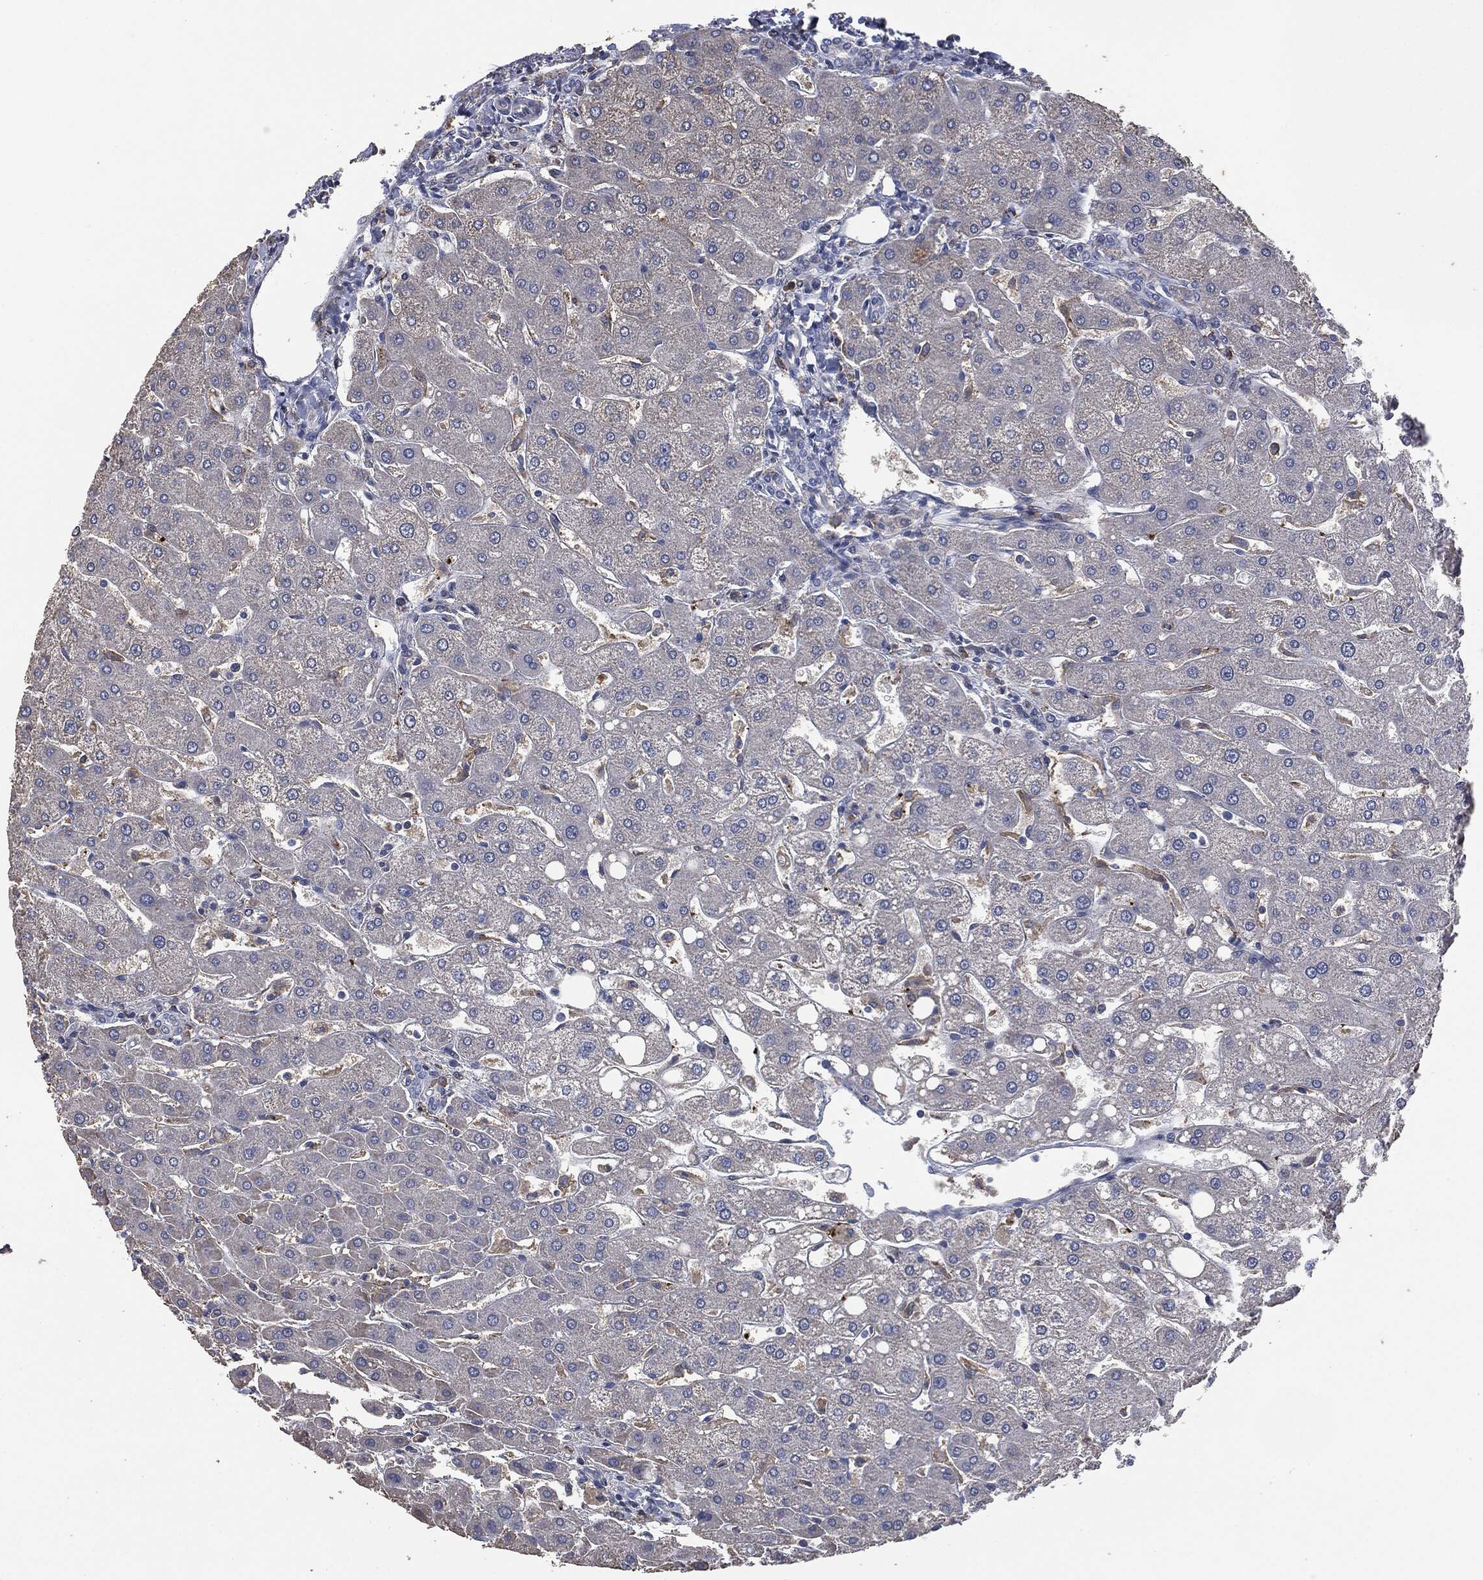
{"staining": {"intensity": "negative", "quantity": "none", "location": "none"}, "tissue": "liver", "cell_type": "Cholangiocytes", "image_type": "normal", "snomed": [{"axis": "morphology", "description": "Normal tissue, NOS"}, {"axis": "topography", "description": "Liver"}], "caption": "This histopathology image is of benign liver stained with IHC to label a protein in brown with the nuclei are counter-stained blue. There is no staining in cholangiocytes.", "gene": "CD33", "patient": {"sex": "male", "age": 67}}